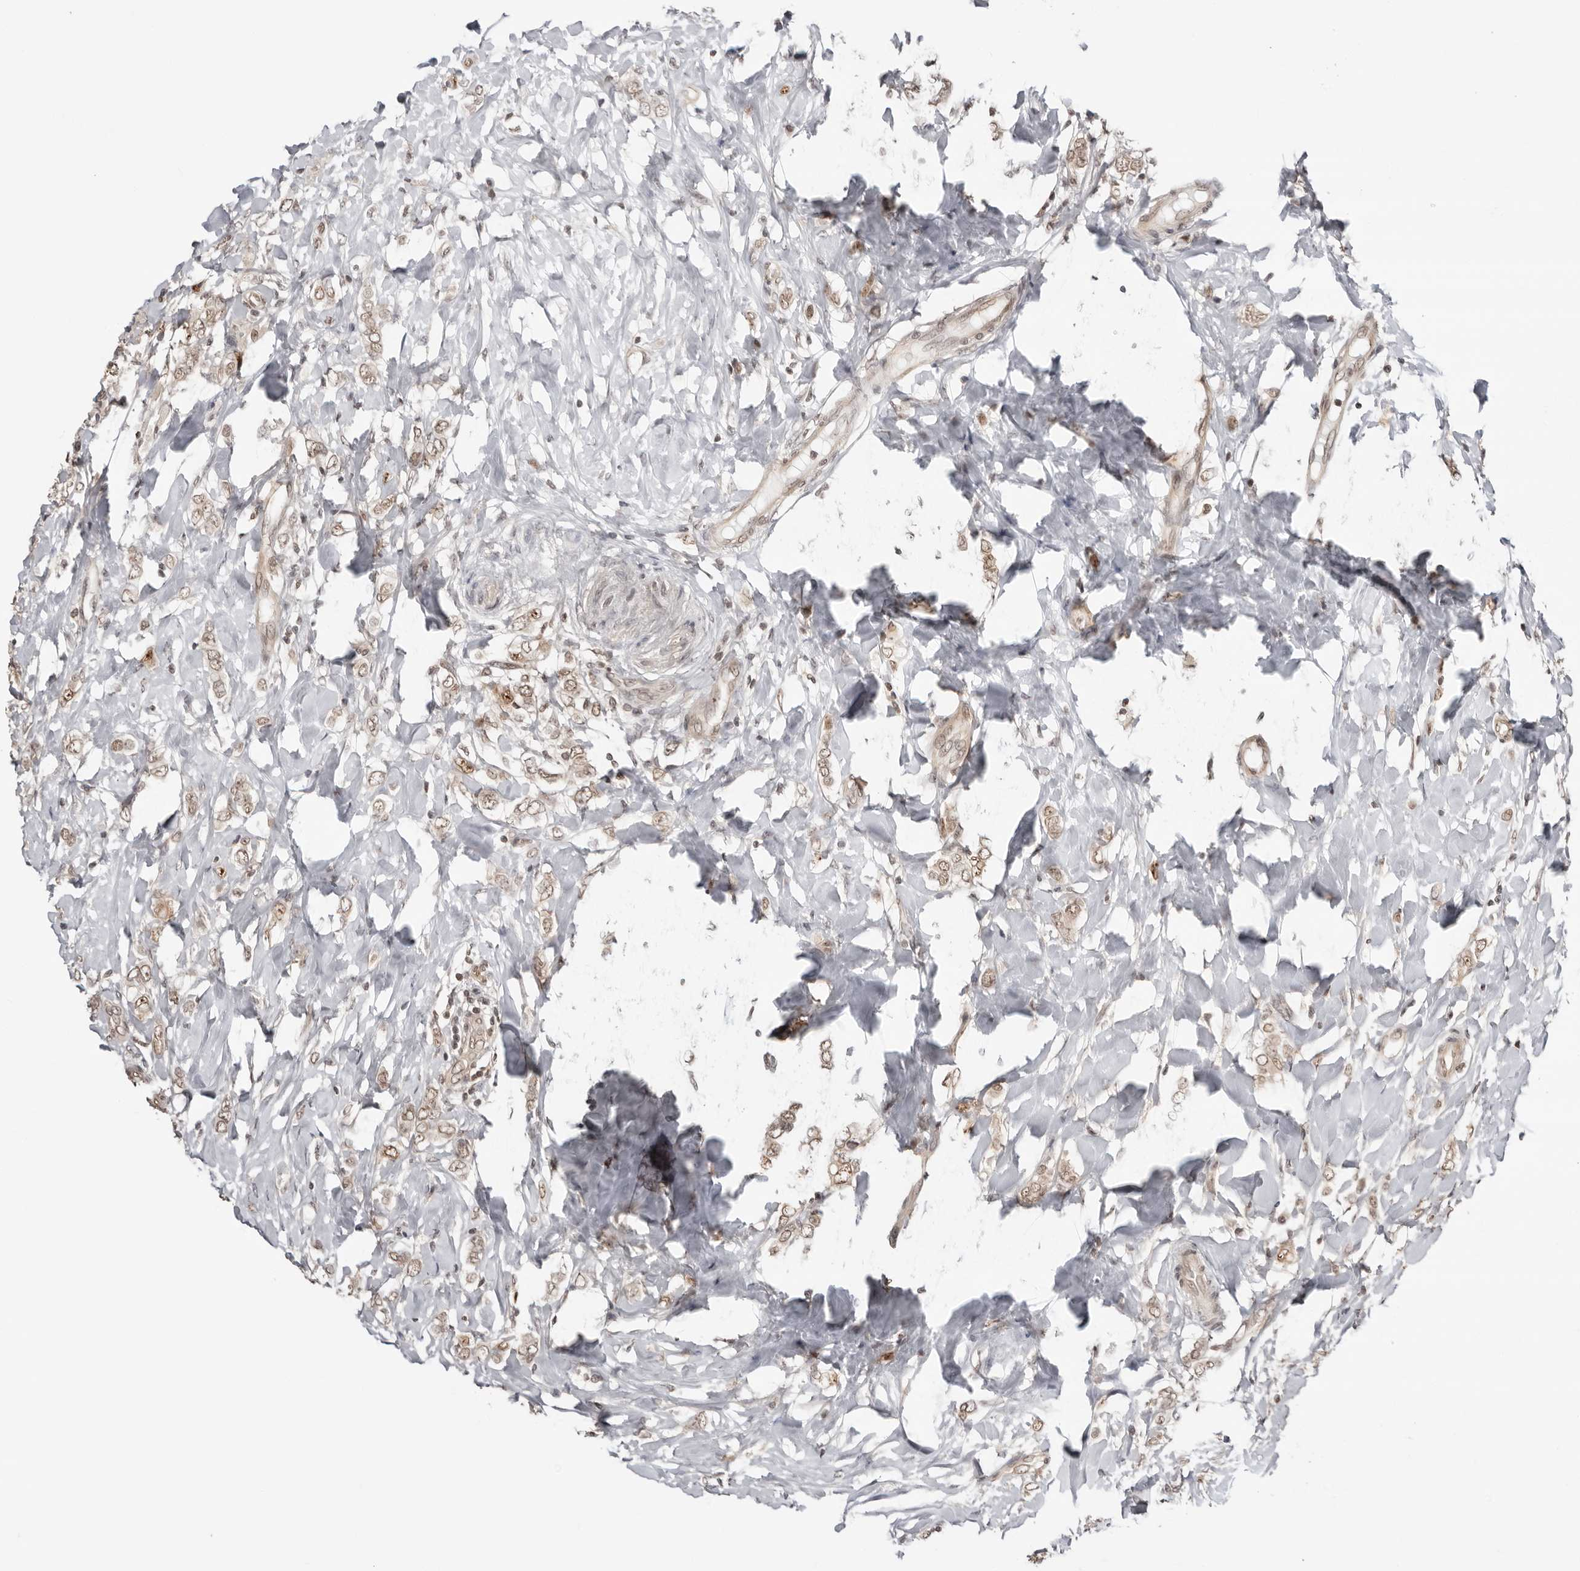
{"staining": {"intensity": "weak", "quantity": ">75%", "location": "nuclear"}, "tissue": "breast cancer", "cell_type": "Tumor cells", "image_type": "cancer", "snomed": [{"axis": "morphology", "description": "Normal tissue, NOS"}, {"axis": "morphology", "description": "Lobular carcinoma"}, {"axis": "topography", "description": "Breast"}], "caption": "Human lobular carcinoma (breast) stained for a protein (brown) displays weak nuclear positive positivity in about >75% of tumor cells.", "gene": "SDE2", "patient": {"sex": "female", "age": 47}}